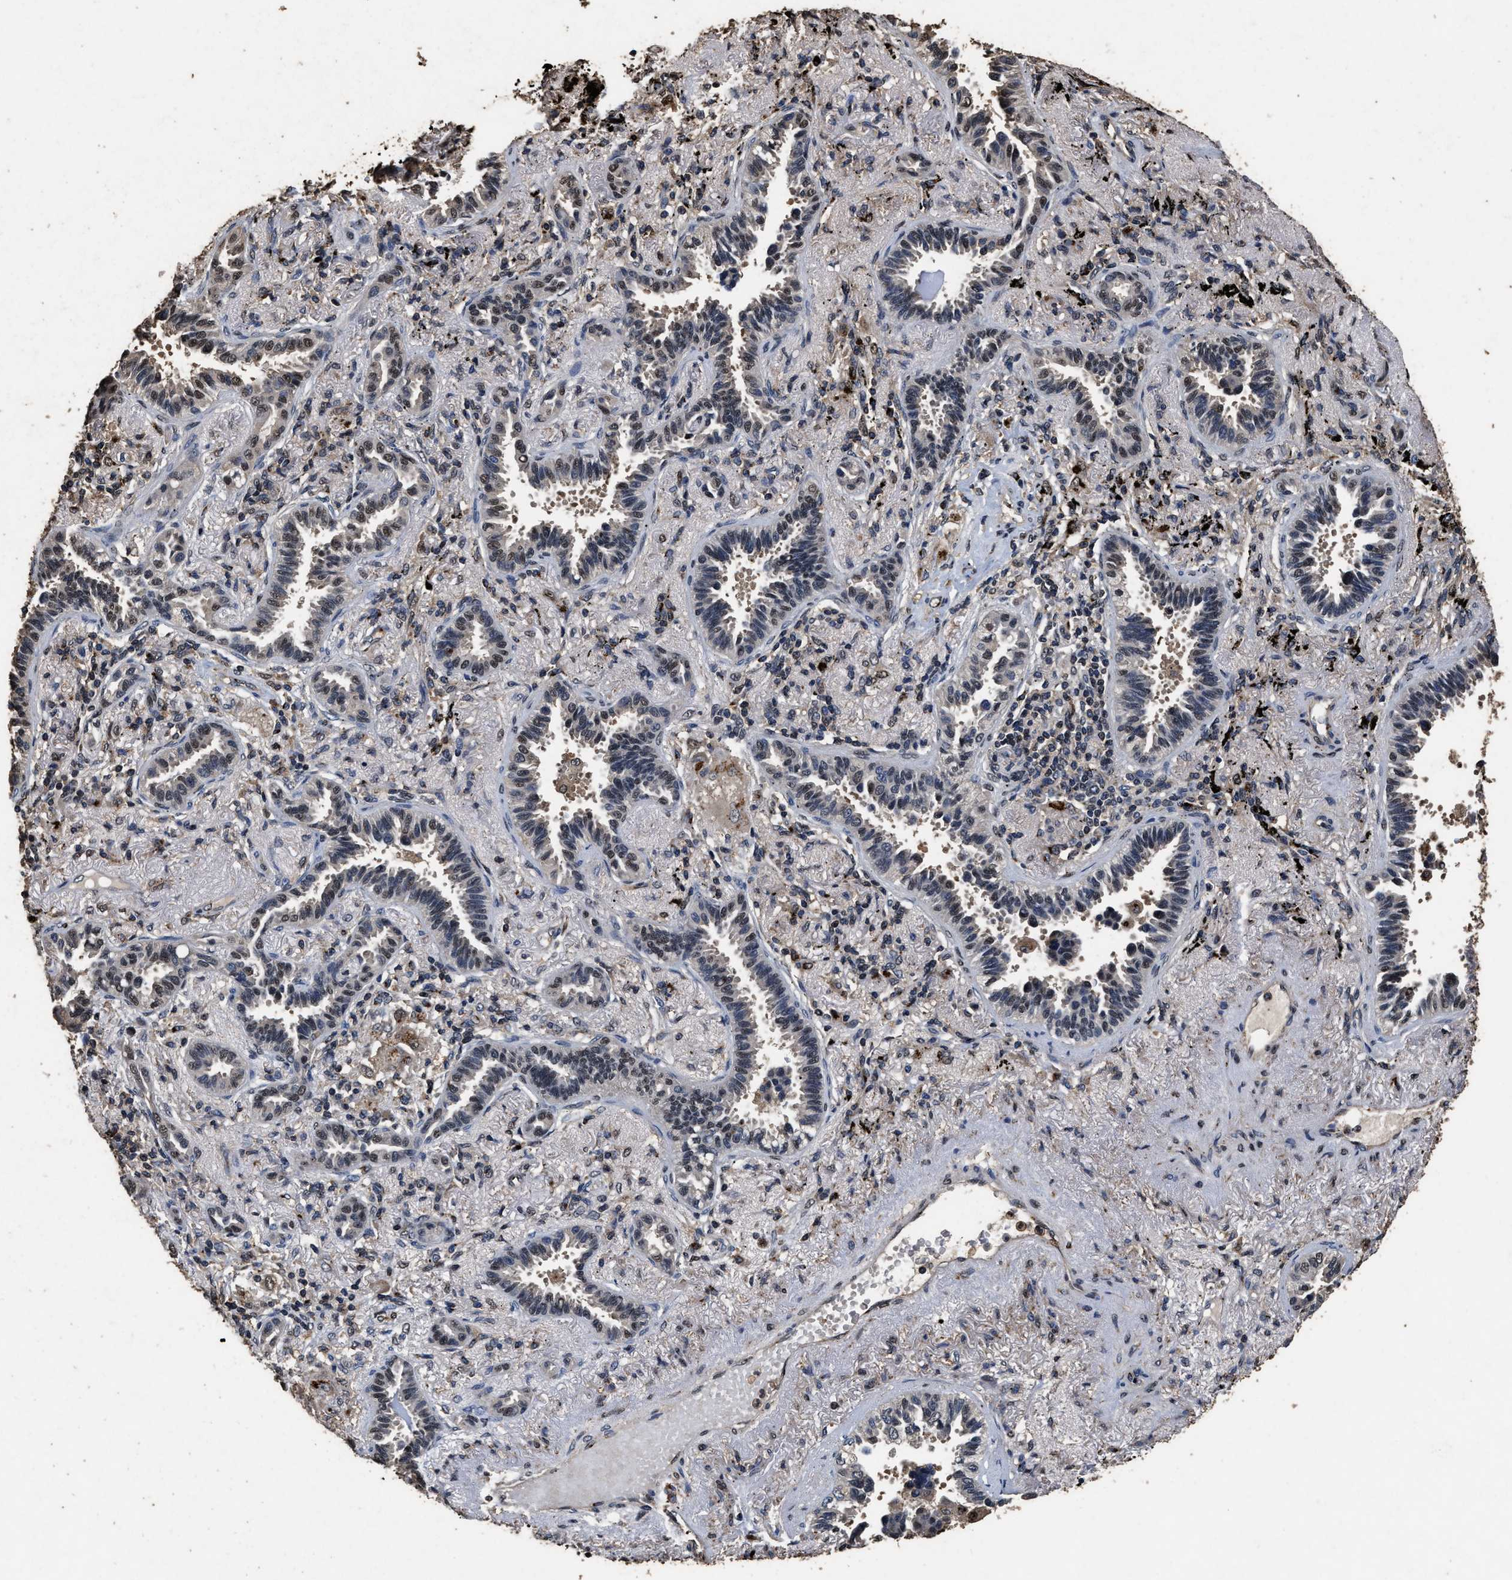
{"staining": {"intensity": "weak", "quantity": "25%-75%", "location": "cytoplasmic/membranous,nuclear"}, "tissue": "lung cancer", "cell_type": "Tumor cells", "image_type": "cancer", "snomed": [{"axis": "morphology", "description": "Adenocarcinoma, NOS"}, {"axis": "topography", "description": "Lung"}], "caption": "This is an image of IHC staining of lung cancer (adenocarcinoma), which shows weak expression in the cytoplasmic/membranous and nuclear of tumor cells.", "gene": "TPST2", "patient": {"sex": "male", "age": 59}}